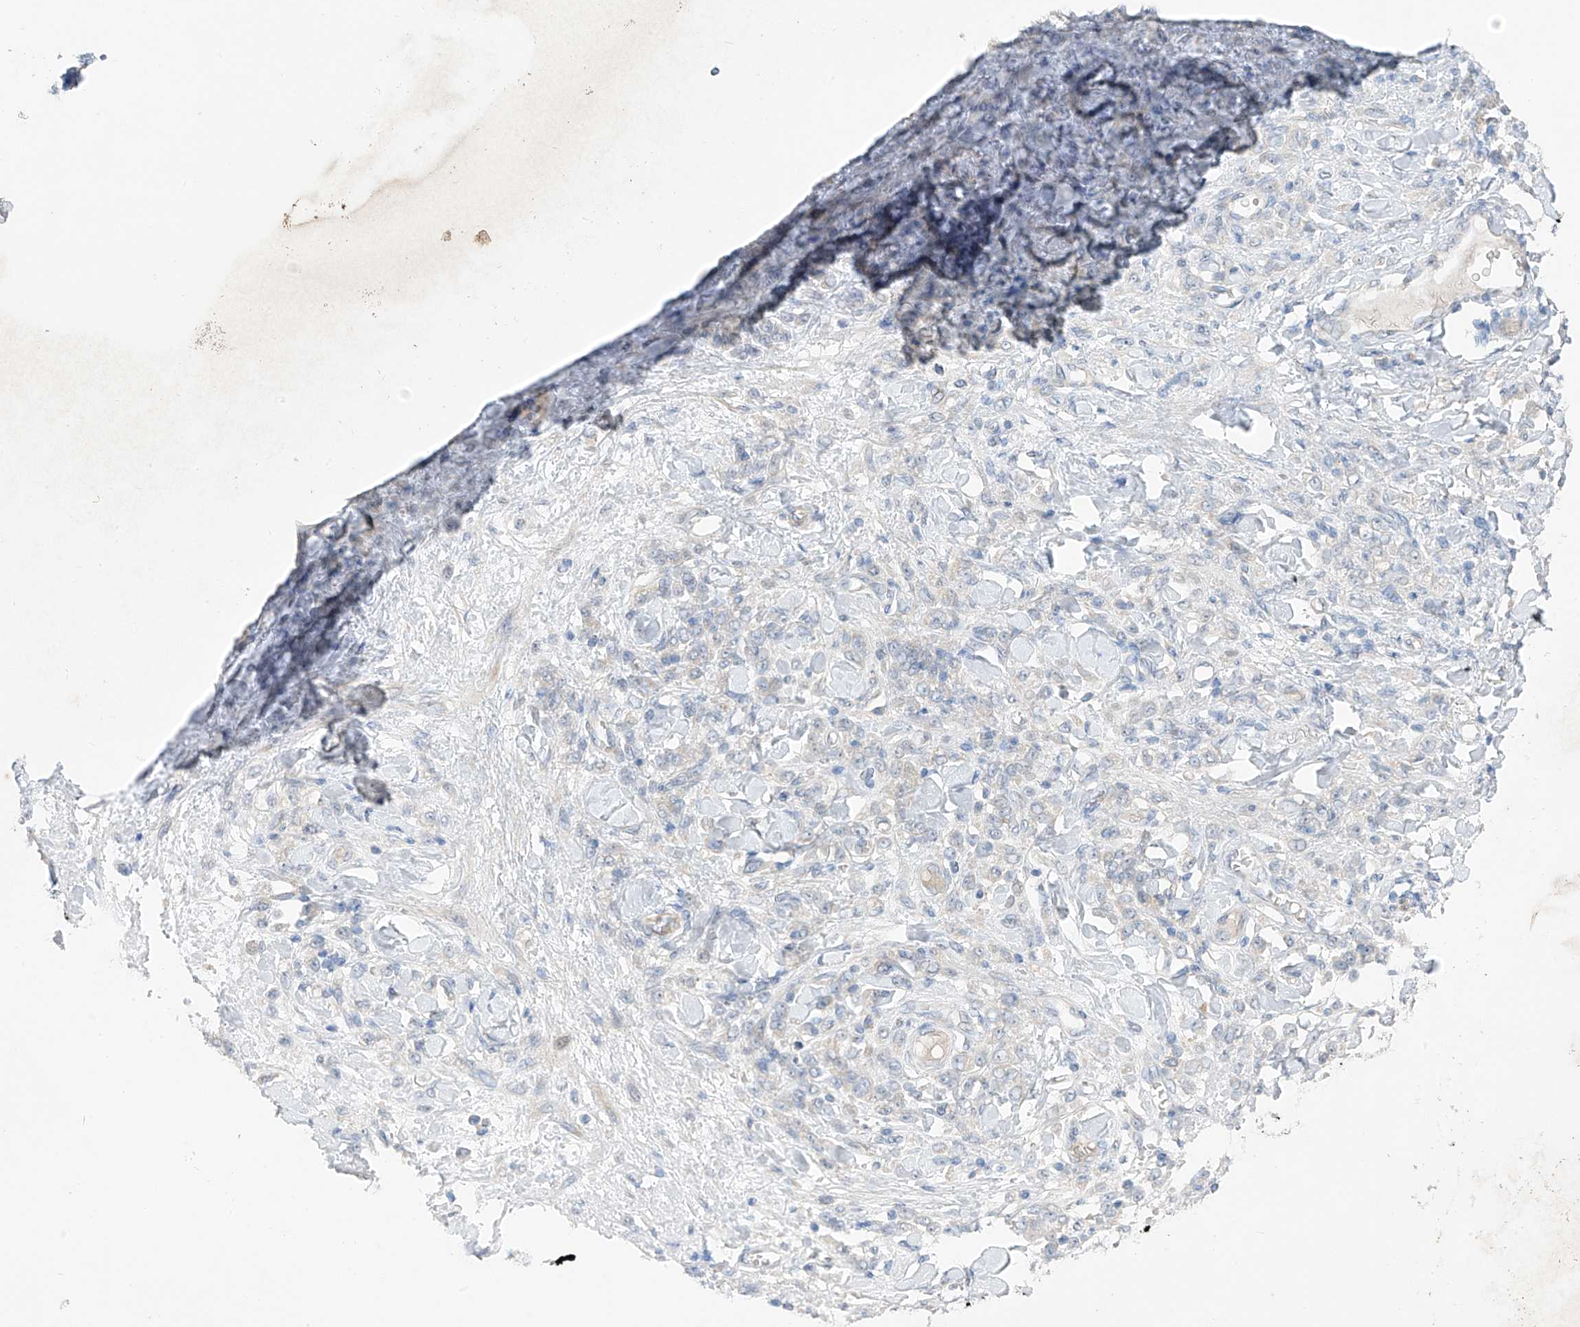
{"staining": {"intensity": "negative", "quantity": "none", "location": "none"}, "tissue": "stomach cancer", "cell_type": "Tumor cells", "image_type": "cancer", "snomed": [{"axis": "morphology", "description": "Normal tissue, NOS"}, {"axis": "morphology", "description": "Adenocarcinoma, NOS"}, {"axis": "topography", "description": "Stomach"}], "caption": "This is a micrograph of IHC staining of adenocarcinoma (stomach), which shows no staining in tumor cells.", "gene": "NALCN", "patient": {"sex": "male", "age": 82}}